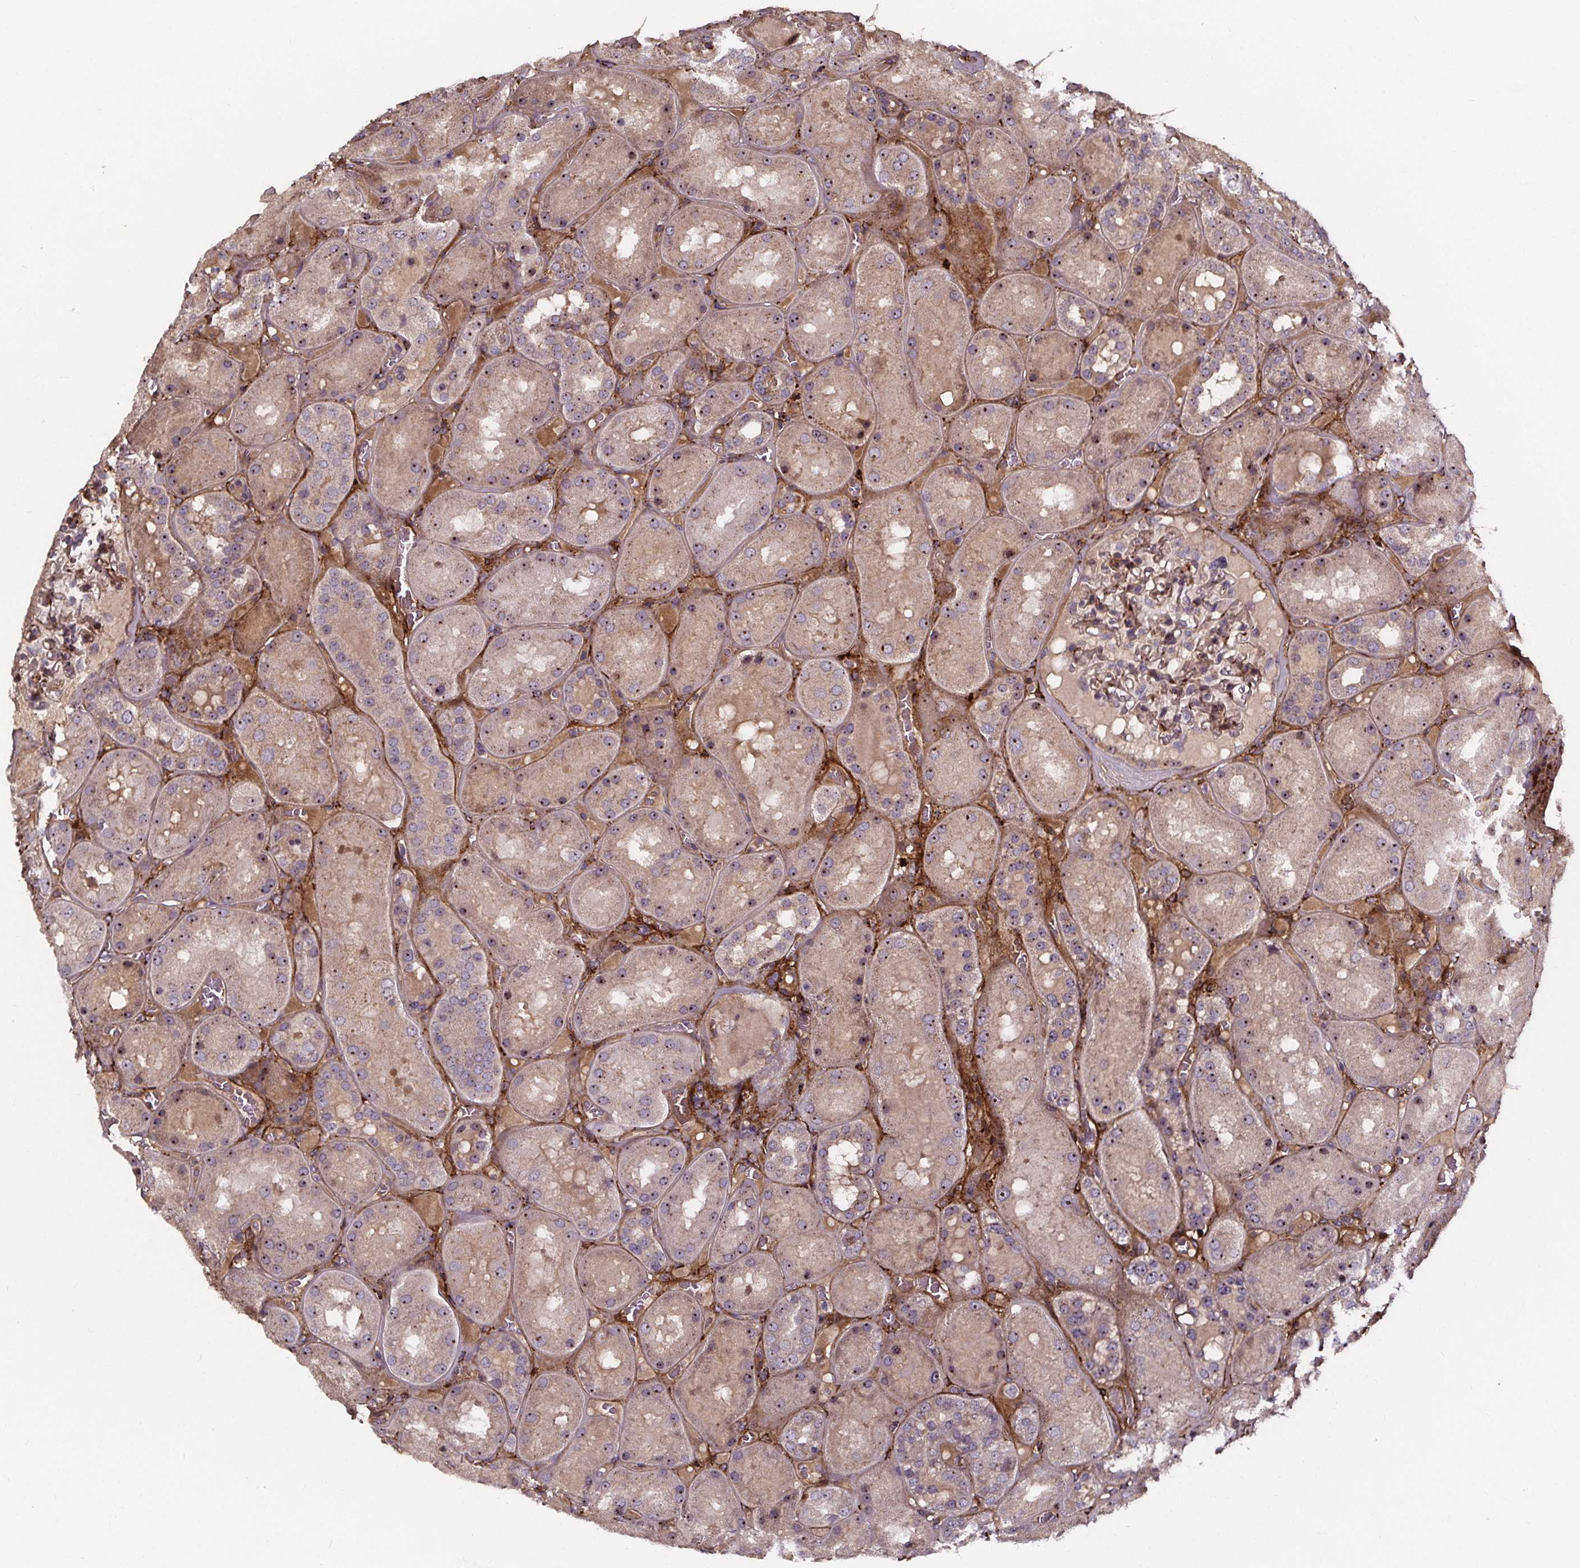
{"staining": {"intensity": "negative", "quantity": "none", "location": "none"}, "tissue": "kidney", "cell_type": "Cells in glomeruli", "image_type": "normal", "snomed": [{"axis": "morphology", "description": "Normal tissue, NOS"}, {"axis": "topography", "description": "Kidney"}], "caption": "The histopathology image exhibits no staining of cells in glomeruli in benign kidney.", "gene": "AEBP1", "patient": {"sex": "male", "age": 73}}